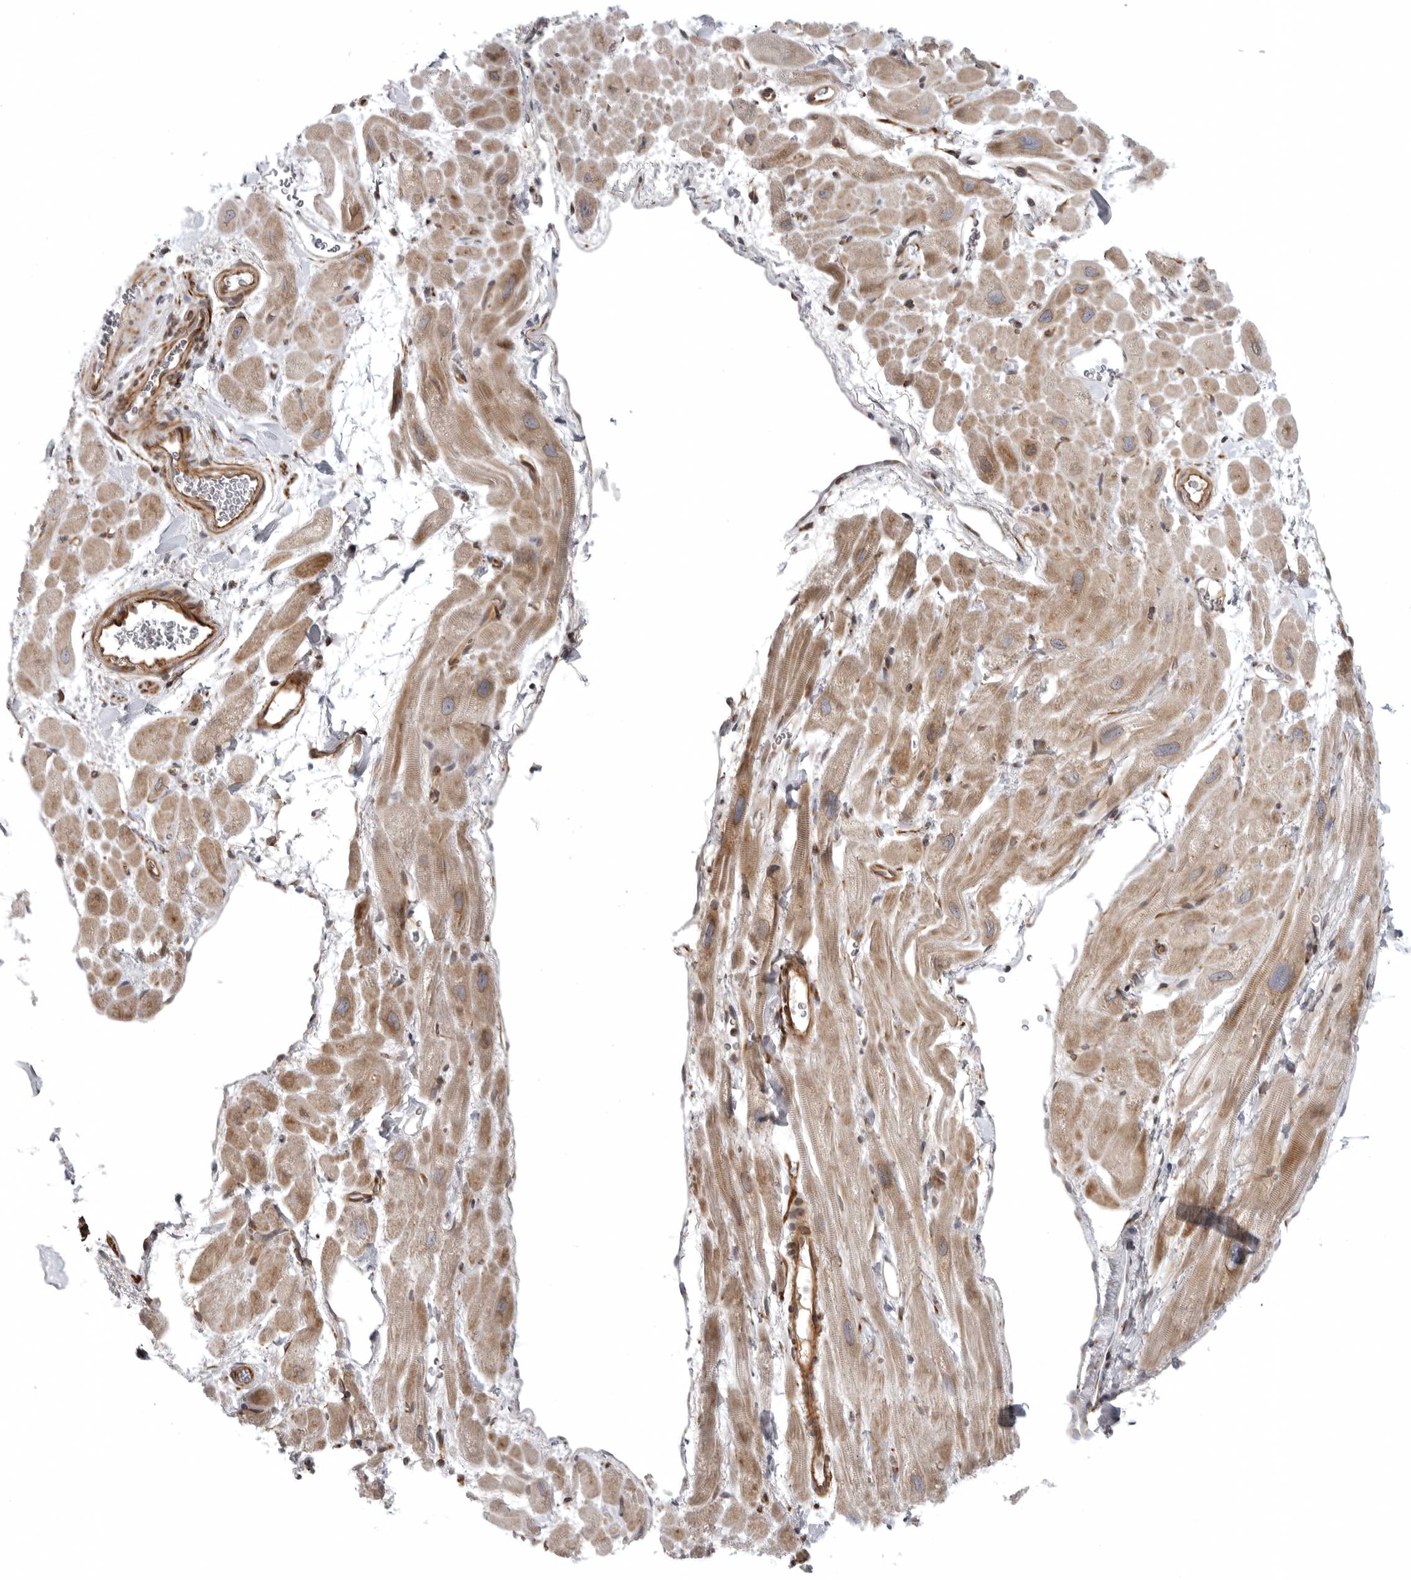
{"staining": {"intensity": "moderate", "quantity": ">75%", "location": "cytoplasmic/membranous"}, "tissue": "heart muscle", "cell_type": "Cardiomyocytes", "image_type": "normal", "snomed": [{"axis": "morphology", "description": "Normal tissue, NOS"}, {"axis": "topography", "description": "Heart"}], "caption": "Normal heart muscle demonstrates moderate cytoplasmic/membranous positivity in about >75% of cardiomyocytes.", "gene": "CD300LD", "patient": {"sex": "male", "age": 49}}